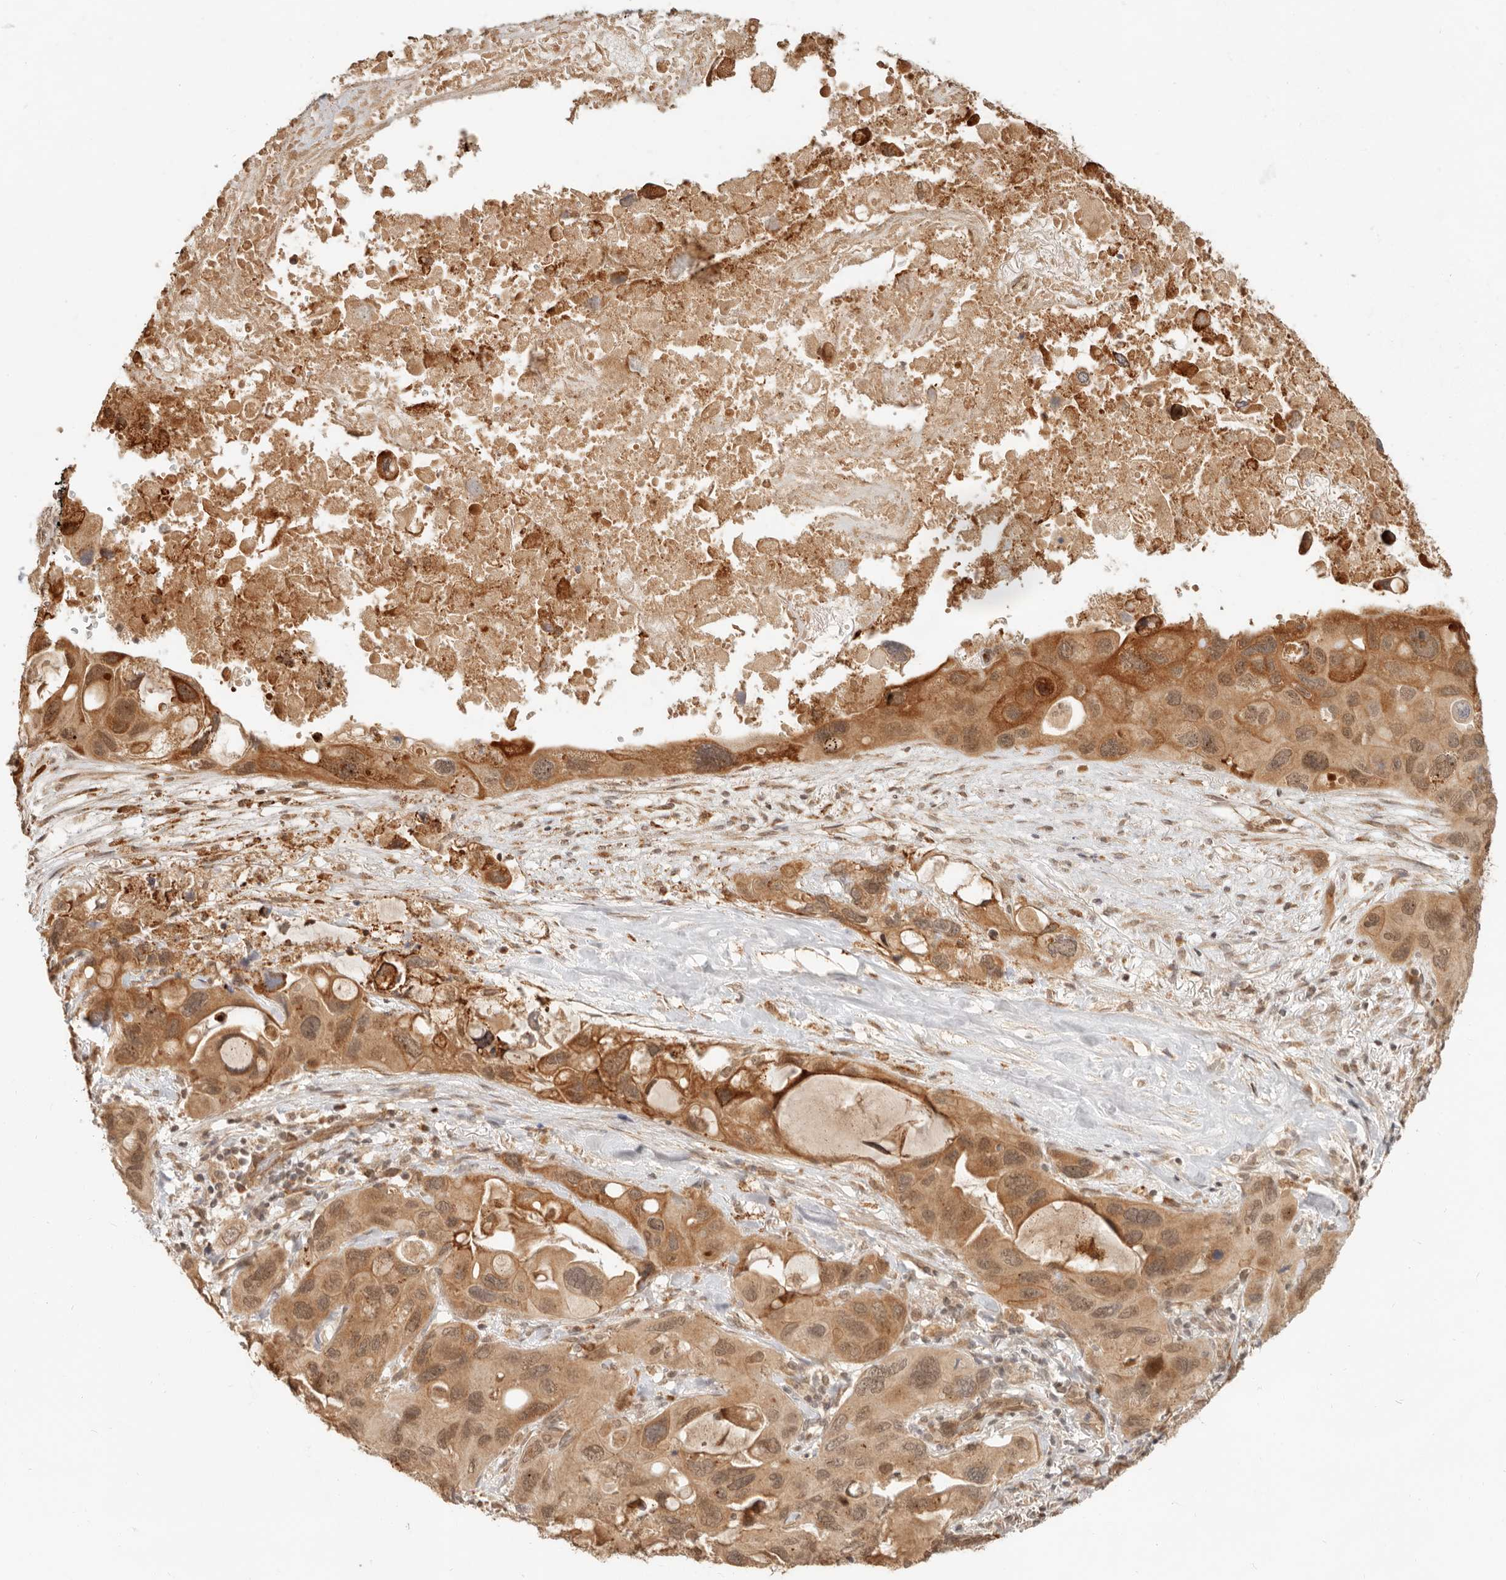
{"staining": {"intensity": "moderate", "quantity": ">75%", "location": "cytoplasmic/membranous,nuclear"}, "tissue": "lung cancer", "cell_type": "Tumor cells", "image_type": "cancer", "snomed": [{"axis": "morphology", "description": "Squamous cell carcinoma, NOS"}, {"axis": "topography", "description": "Lung"}], "caption": "Immunohistochemistry (IHC) micrograph of squamous cell carcinoma (lung) stained for a protein (brown), which reveals medium levels of moderate cytoplasmic/membranous and nuclear staining in about >75% of tumor cells.", "gene": "BAALC", "patient": {"sex": "female", "age": 73}}